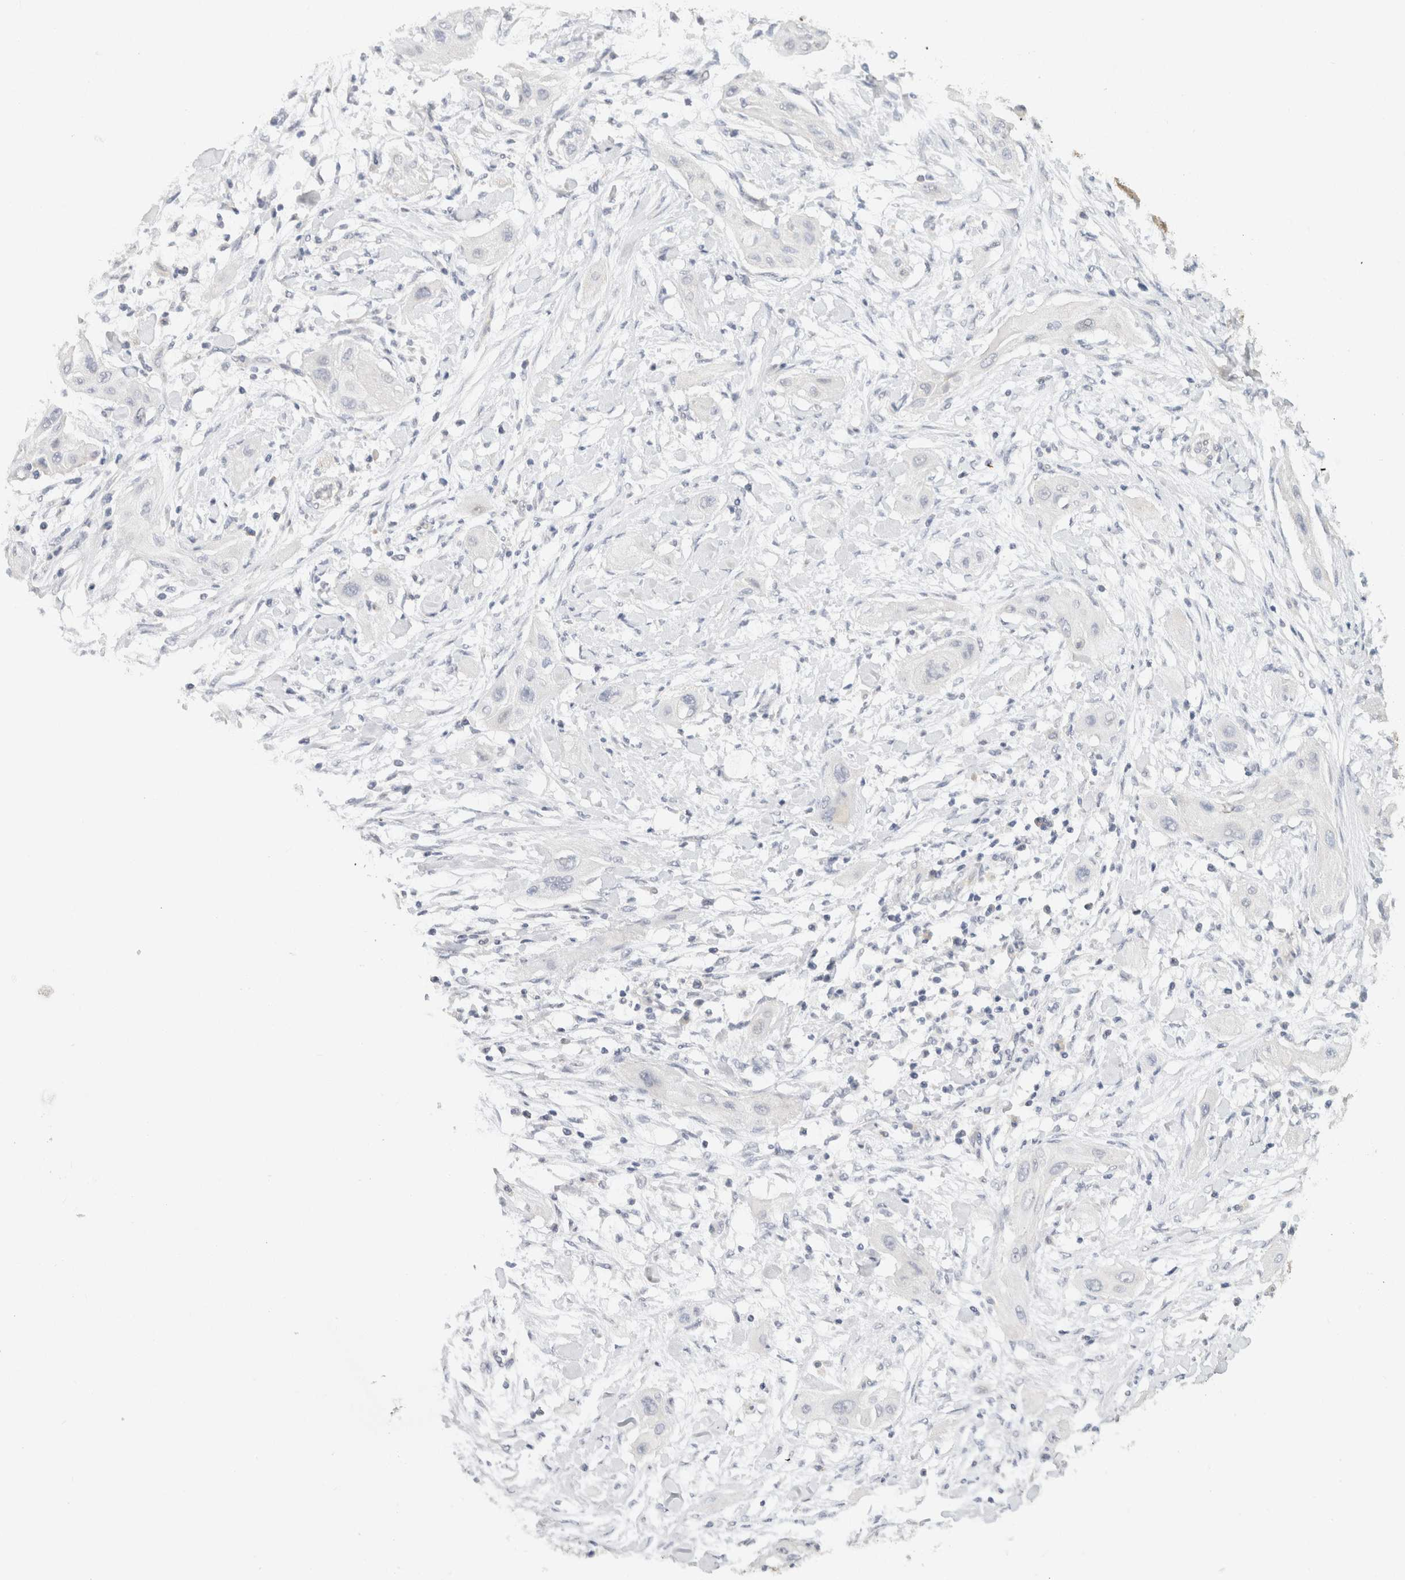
{"staining": {"intensity": "negative", "quantity": "none", "location": "none"}, "tissue": "lung cancer", "cell_type": "Tumor cells", "image_type": "cancer", "snomed": [{"axis": "morphology", "description": "Squamous cell carcinoma, NOS"}, {"axis": "topography", "description": "Lung"}], "caption": "Tumor cells show no significant positivity in lung cancer.", "gene": "CHRM4", "patient": {"sex": "female", "age": 47}}